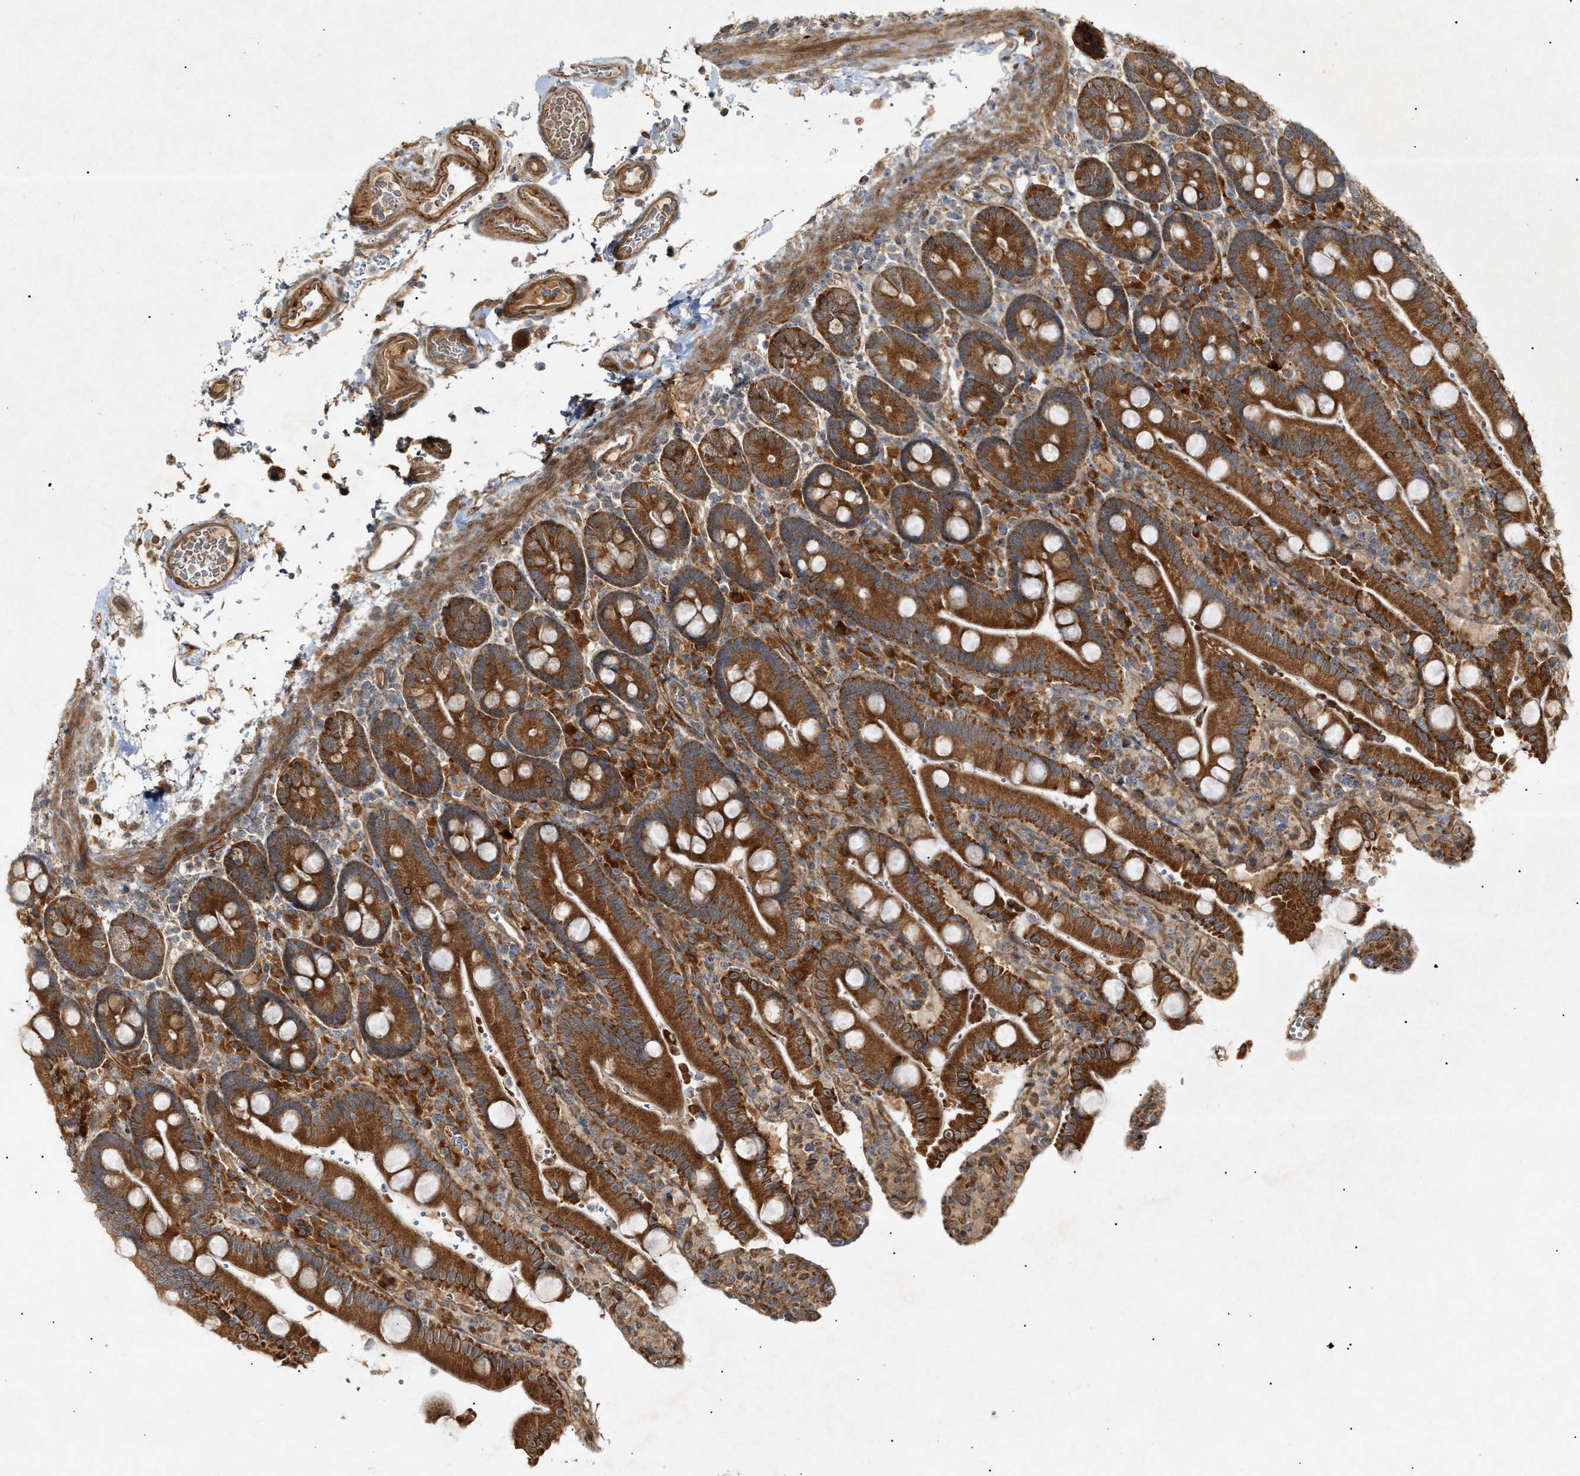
{"staining": {"intensity": "strong", "quantity": ">75%", "location": "cytoplasmic/membranous"}, "tissue": "duodenum", "cell_type": "Glandular cells", "image_type": "normal", "snomed": [{"axis": "morphology", "description": "Normal tissue, NOS"}, {"axis": "topography", "description": "Small intestine, NOS"}], "caption": "Benign duodenum was stained to show a protein in brown. There is high levels of strong cytoplasmic/membranous expression in about >75% of glandular cells. The protein of interest is shown in brown color, while the nuclei are stained blue.", "gene": "MTCH1", "patient": {"sex": "female", "age": 71}}